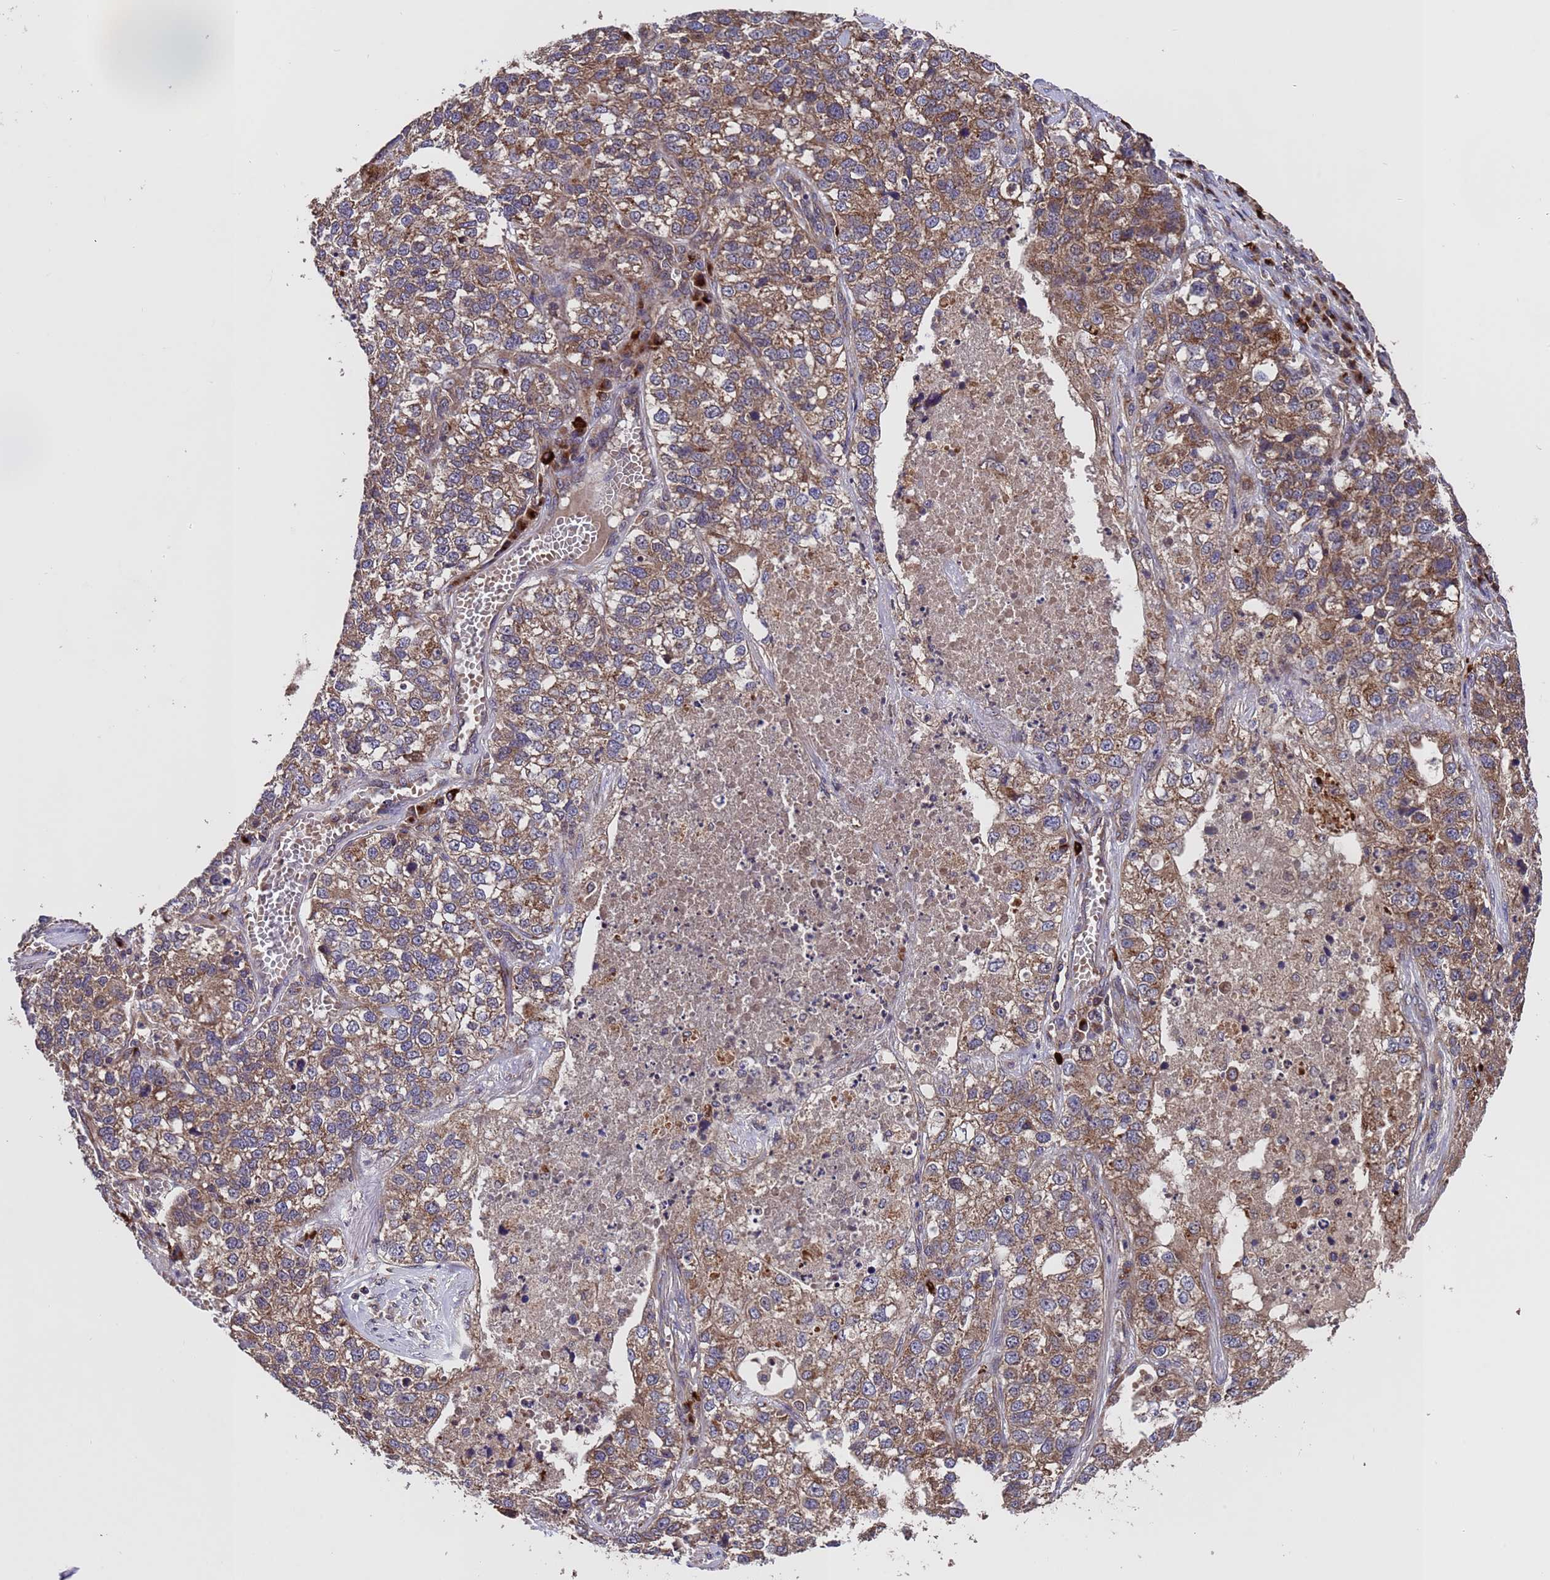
{"staining": {"intensity": "moderate", "quantity": ">75%", "location": "cytoplasmic/membranous"}, "tissue": "lung cancer", "cell_type": "Tumor cells", "image_type": "cancer", "snomed": [{"axis": "morphology", "description": "Adenocarcinoma, NOS"}, {"axis": "topography", "description": "Lung"}], "caption": "Brown immunohistochemical staining in lung cancer (adenocarcinoma) shows moderate cytoplasmic/membranous staining in about >75% of tumor cells.", "gene": "TSR3", "patient": {"sex": "male", "age": 49}}